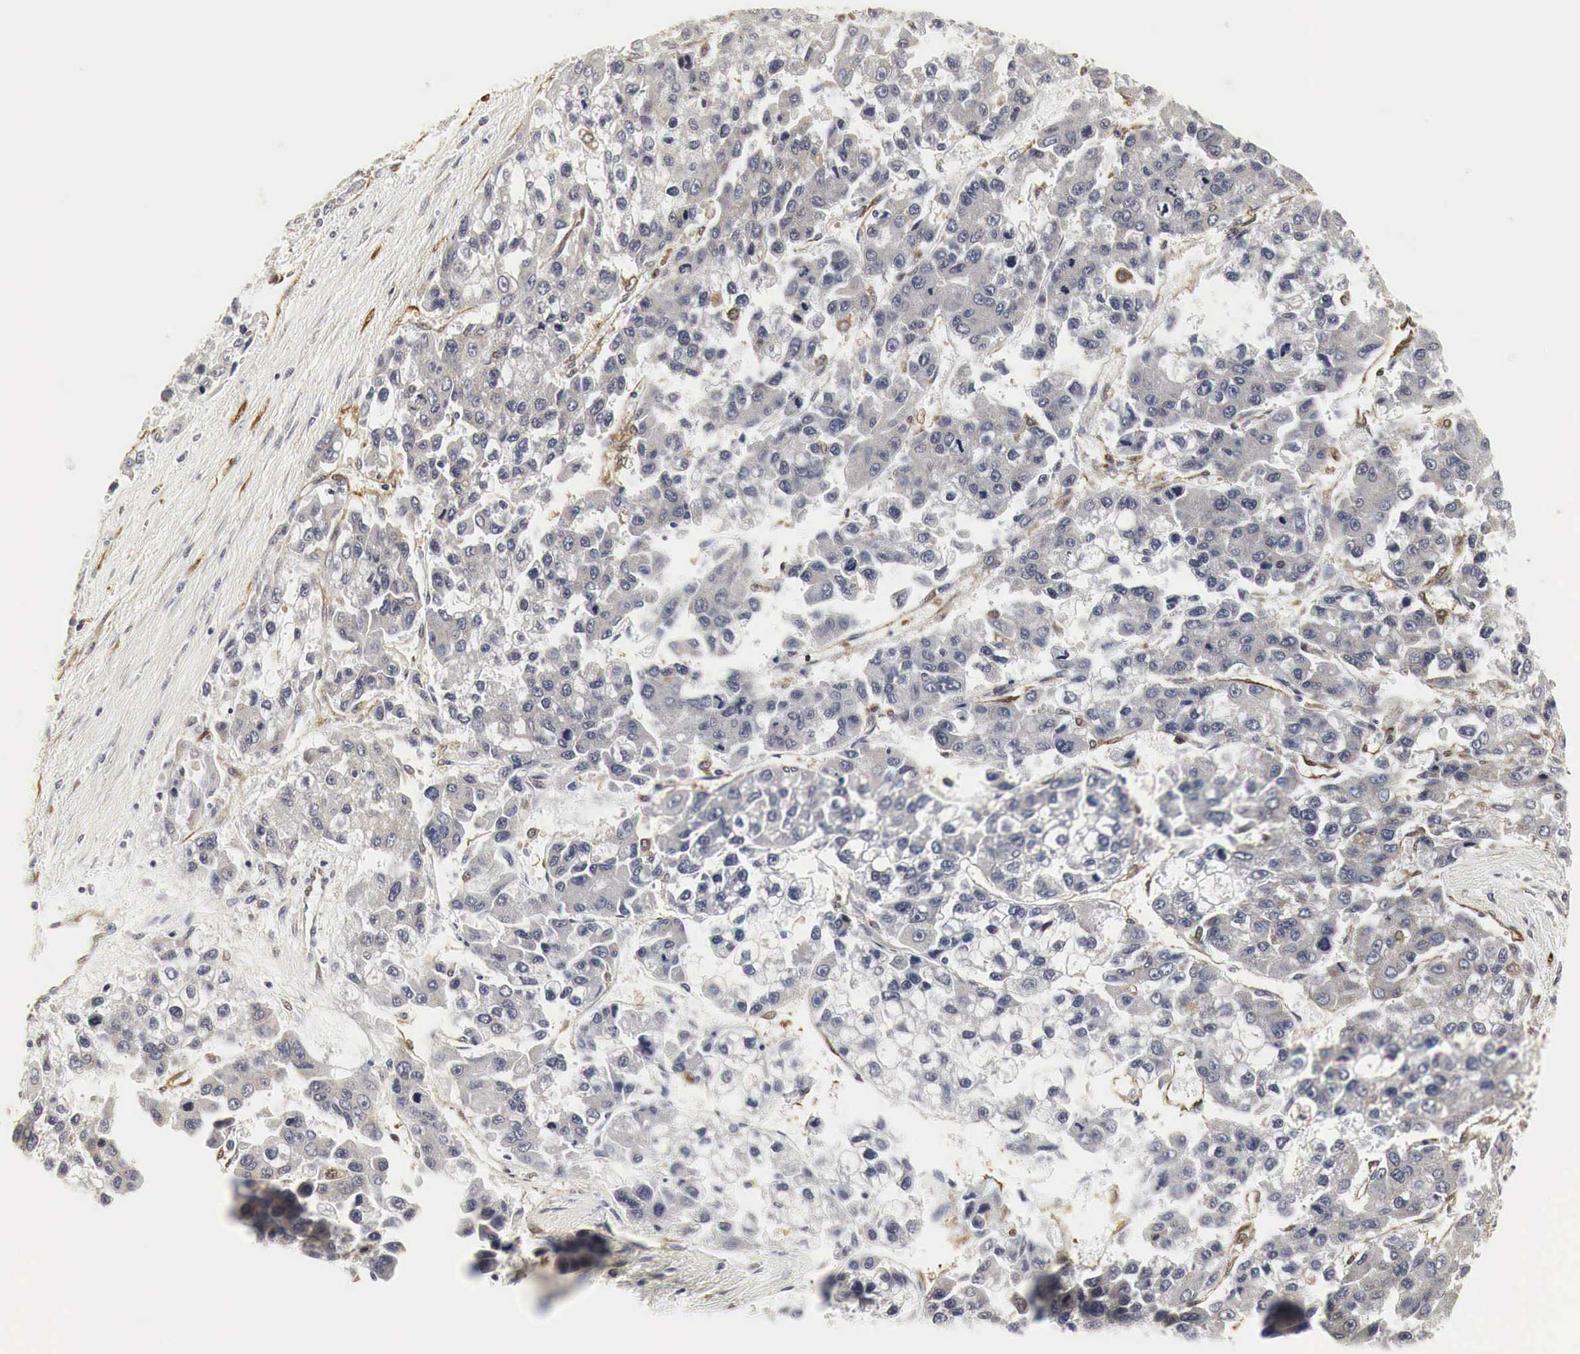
{"staining": {"intensity": "negative", "quantity": "none", "location": "none"}, "tissue": "liver cancer", "cell_type": "Tumor cells", "image_type": "cancer", "snomed": [{"axis": "morphology", "description": "Carcinoma, Hepatocellular, NOS"}, {"axis": "topography", "description": "Liver"}], "caption": "A micrograph of human liver cancer is negative for staining in tumor cells.", "gene": "SPIN1", "patient": {"sex": "female", "age": 66}}